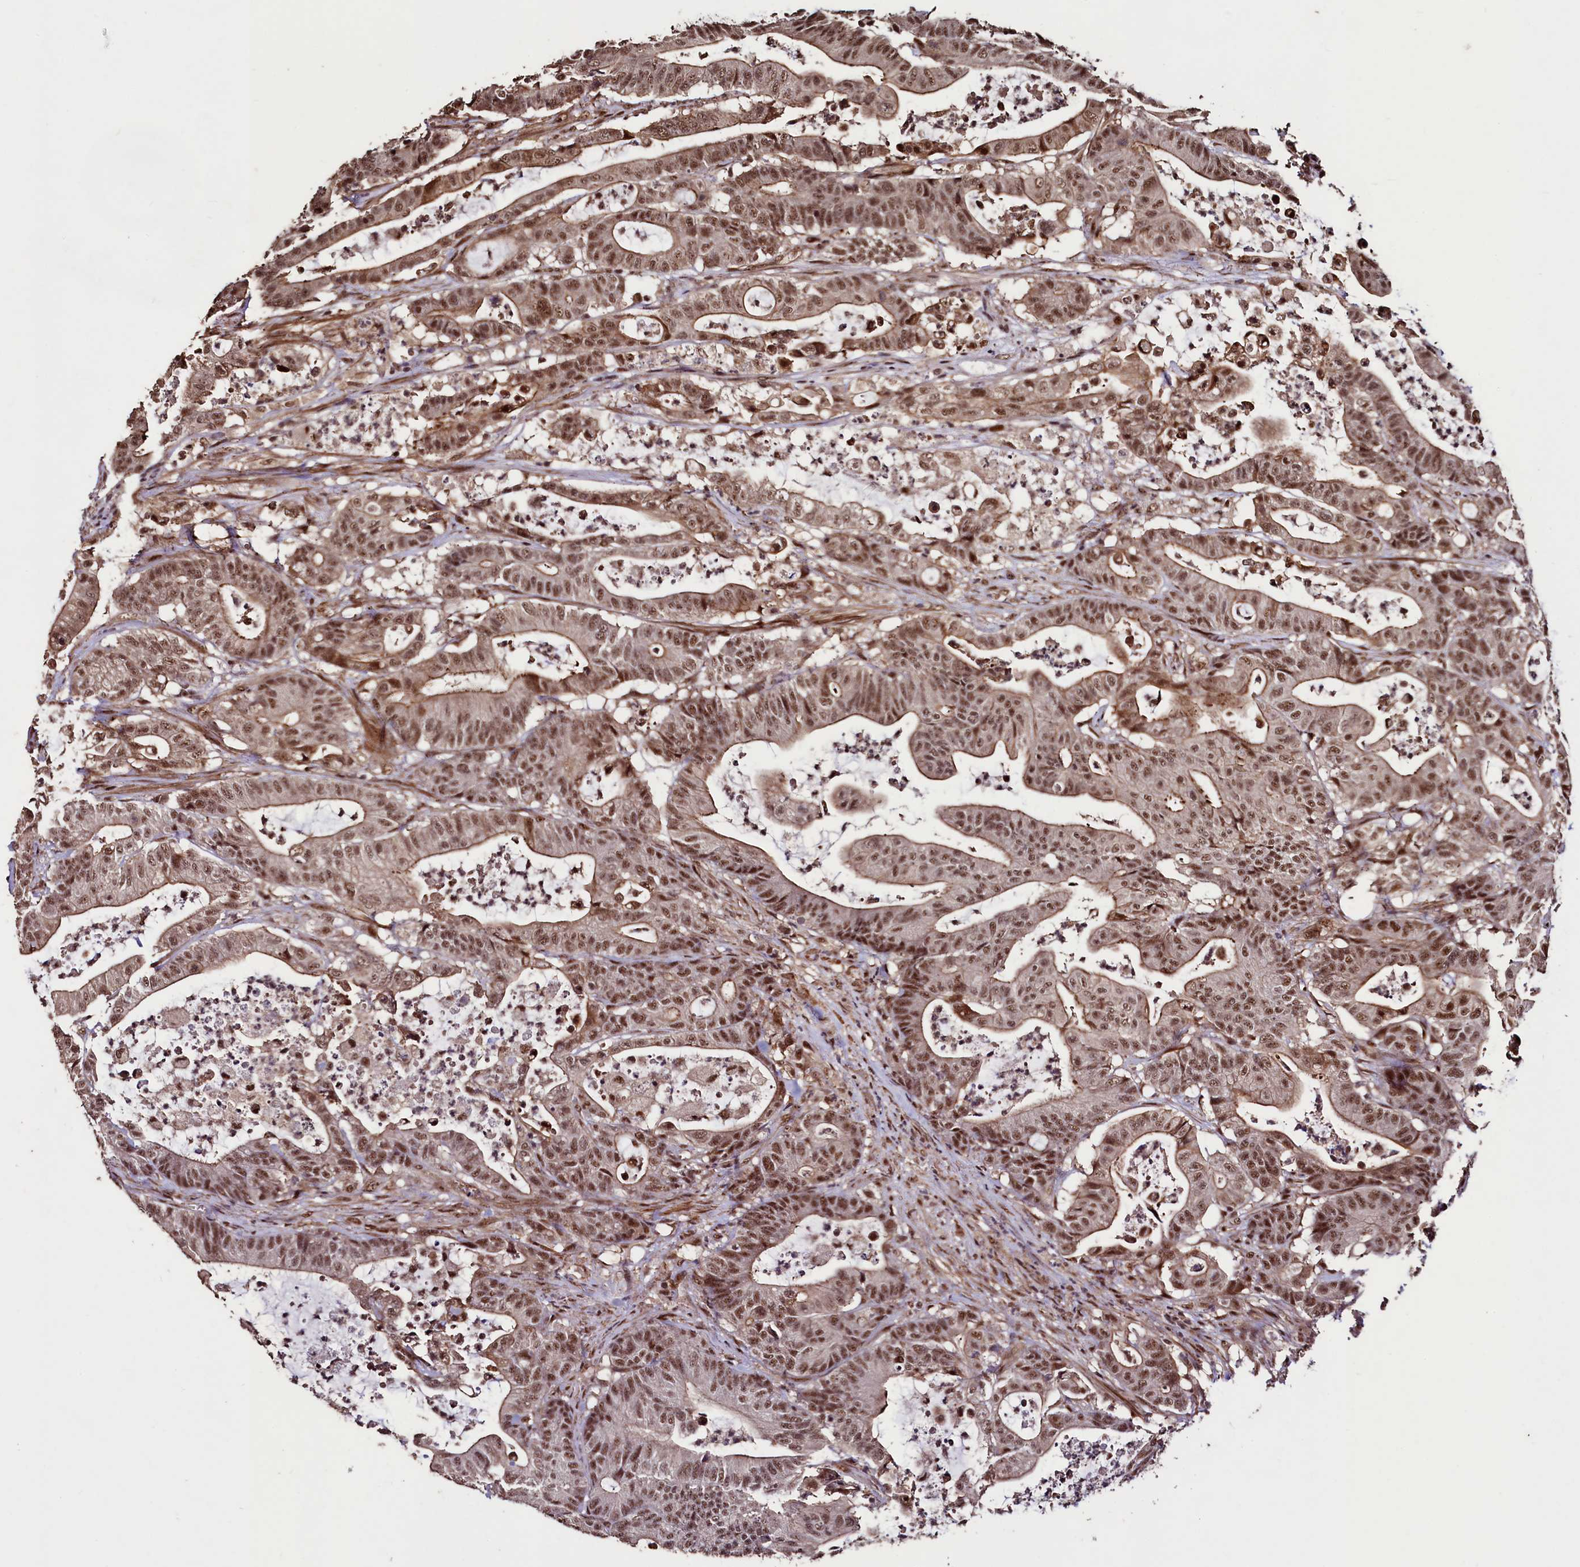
{"staining": {"intensity": "moderate", "quantity": ">75%", "location": "nuclear"}, "tissue": "colorectal cancer", "cell_type": "Tumor cells", "image_type": "cancer", "snomed": [{"axis": "morphology", "description": "Adenocarcinoma, NOS"}, {"axis": "topography", "description": "Colon"}], "caption": "Adenocarcinoma (colorectal) stained with IHC exhibits moderate nuclear positivity in approximately >75% of tumor cells.", "gene": "SFSWAP", "patient": {"sex": "female", "age": 84}}